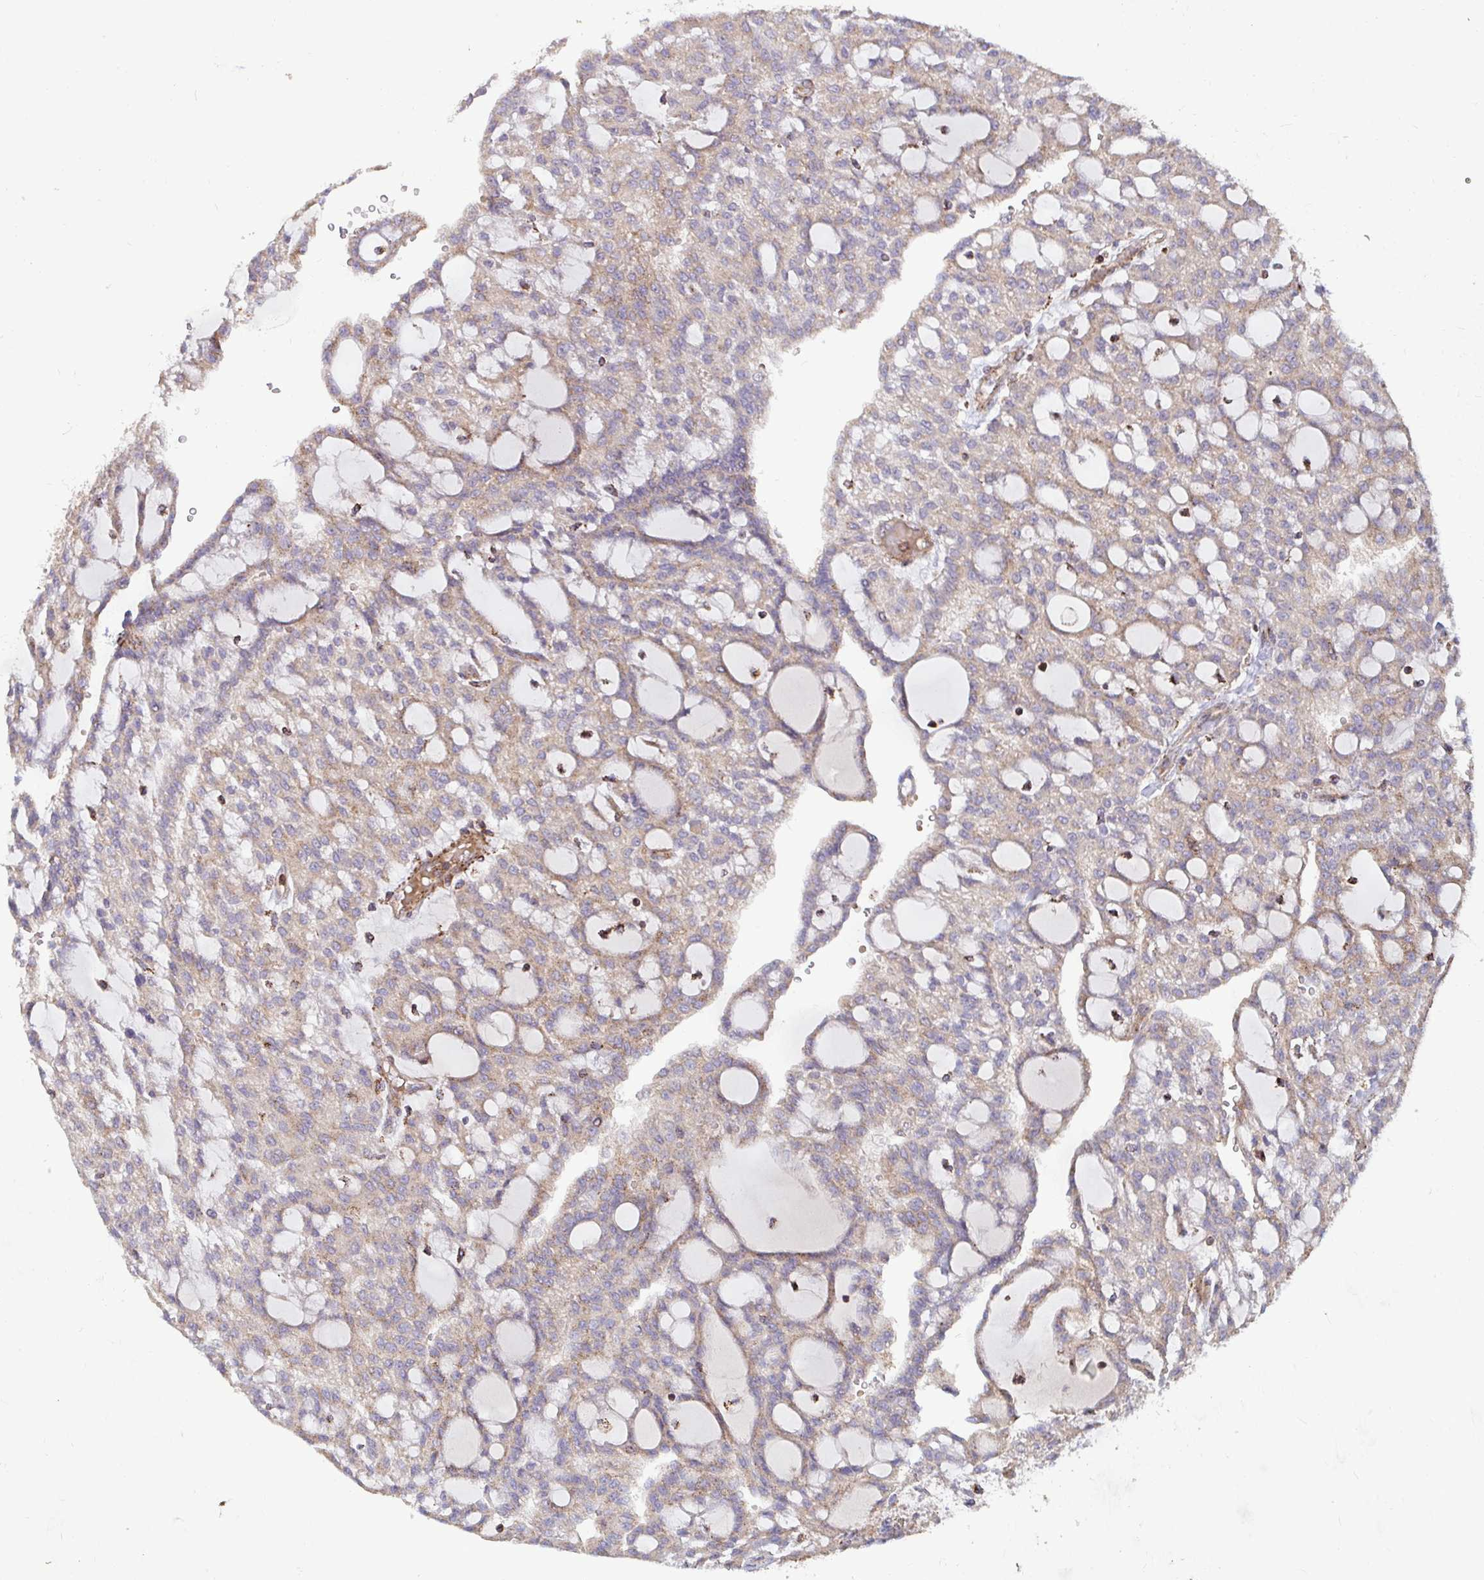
{"staining": {"intensity": "moderate", "quantity": "25%-75%", "location": "cytoplasmic/membranous"}, "tissue": "renal cancer", "cell_type": "Tumor cells", "image_type": "cancer", "snomed": [{"axis": "morphology", "description": "Adenocarcinoma, NOS"}, {"axis": "topography", "description": "Kidney"}], "caption": "An IHC image of neoplastic tissue is shown. Protein staining in brown highlights moderate cytoplasmic/membranous positivity in renal cancer within tumor cells.", "gene": "SPRY1", "patient": {"sex": "male", "age": 63}}